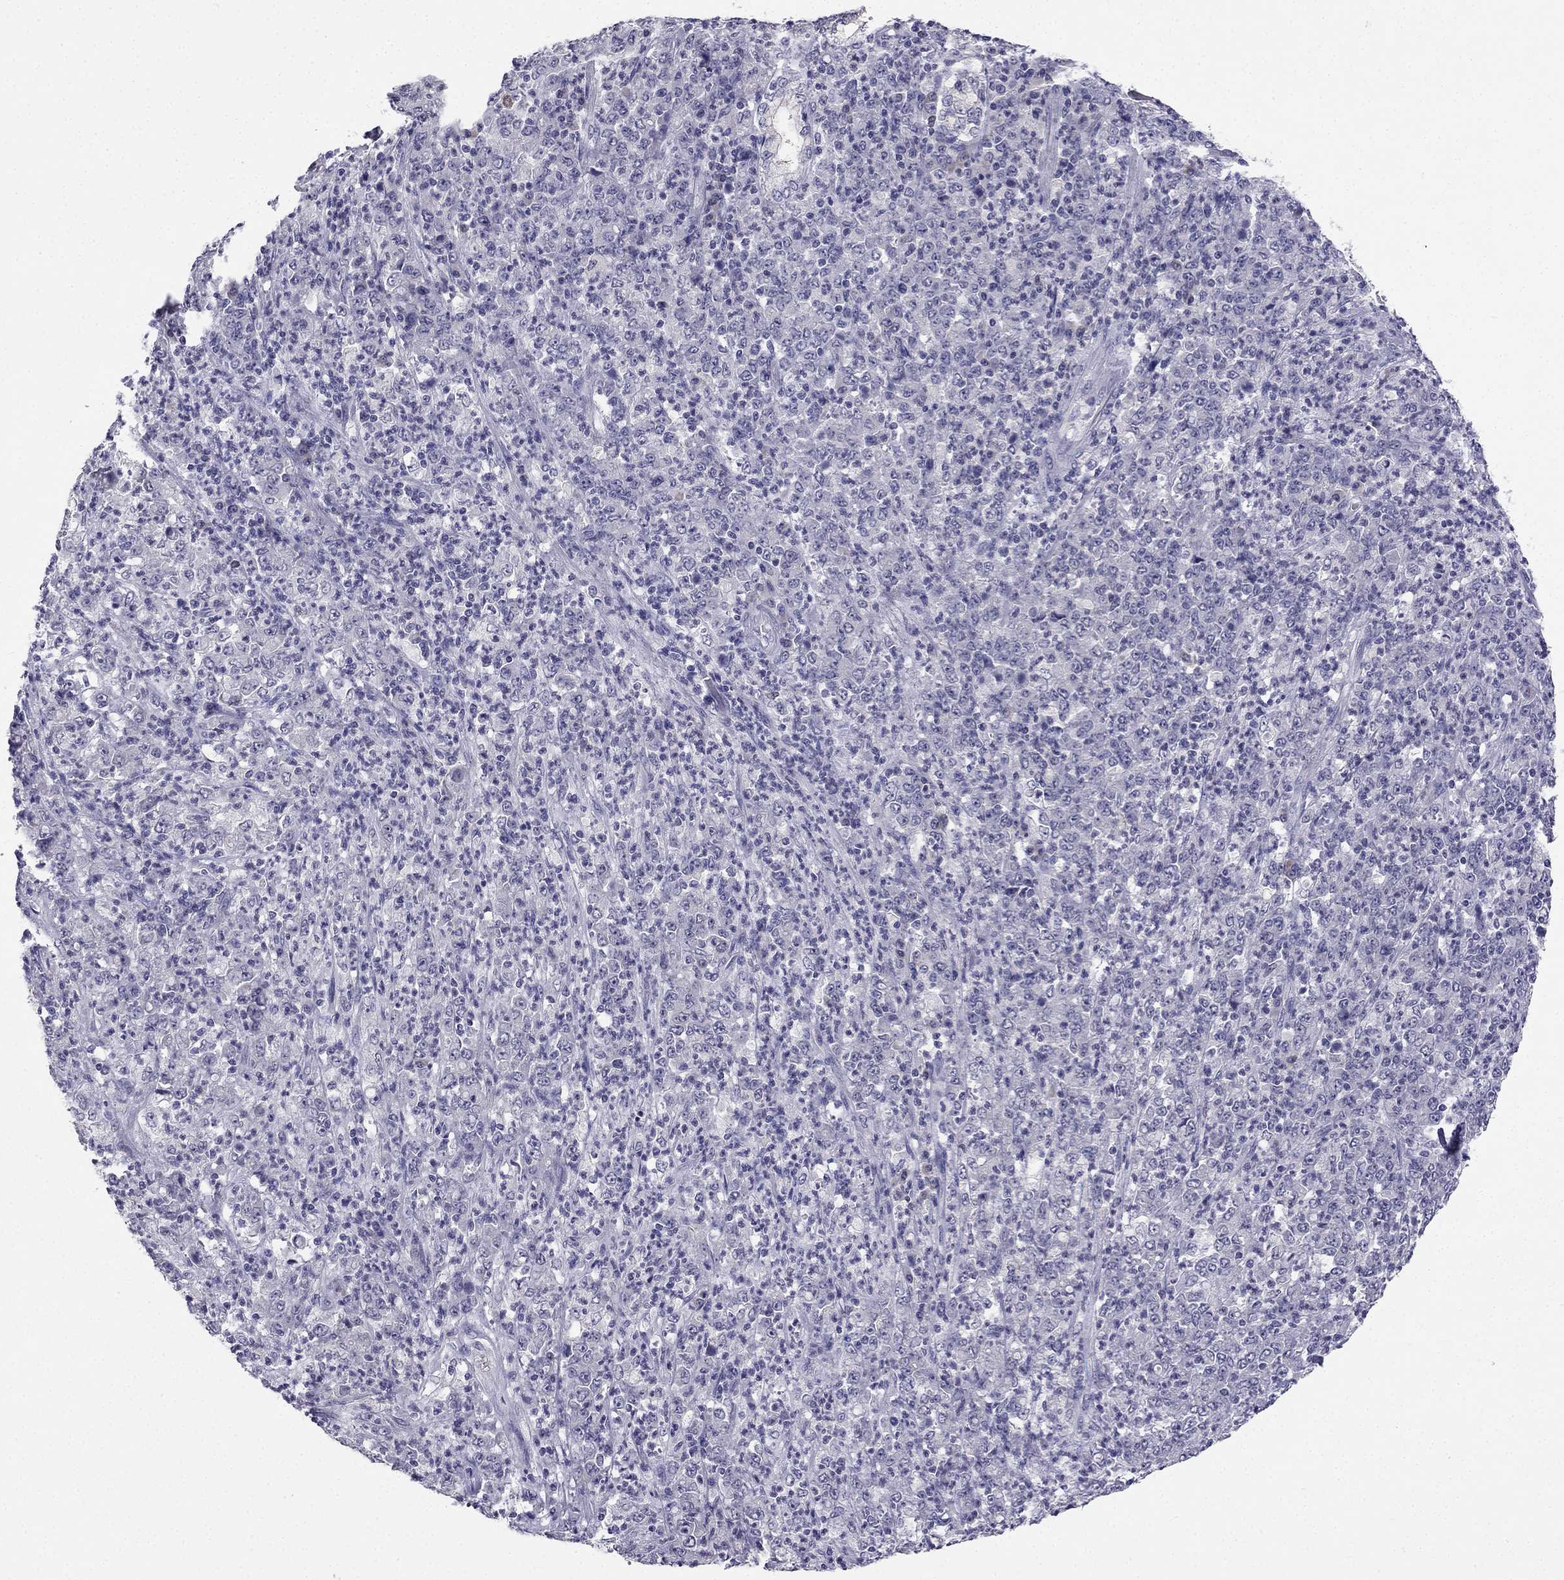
{"staining": {"intensity": "negative", "quantity": "none", "location": "none"}, "tissue": "stomach cancer", "cell_type": "Tumor cells", "image_type": "cancer", "snomed": [{"axis": "morphology", "description": "Adenocarcinoma, NOS"}, {"axis": "topography", "description": "Stomach, lower"}], "caption": "The micrograph reveals no significant staining in tumor cells of stomach cancer.", "gene": "C16orf89", "patient": {"sex": "female", "age": 71}}